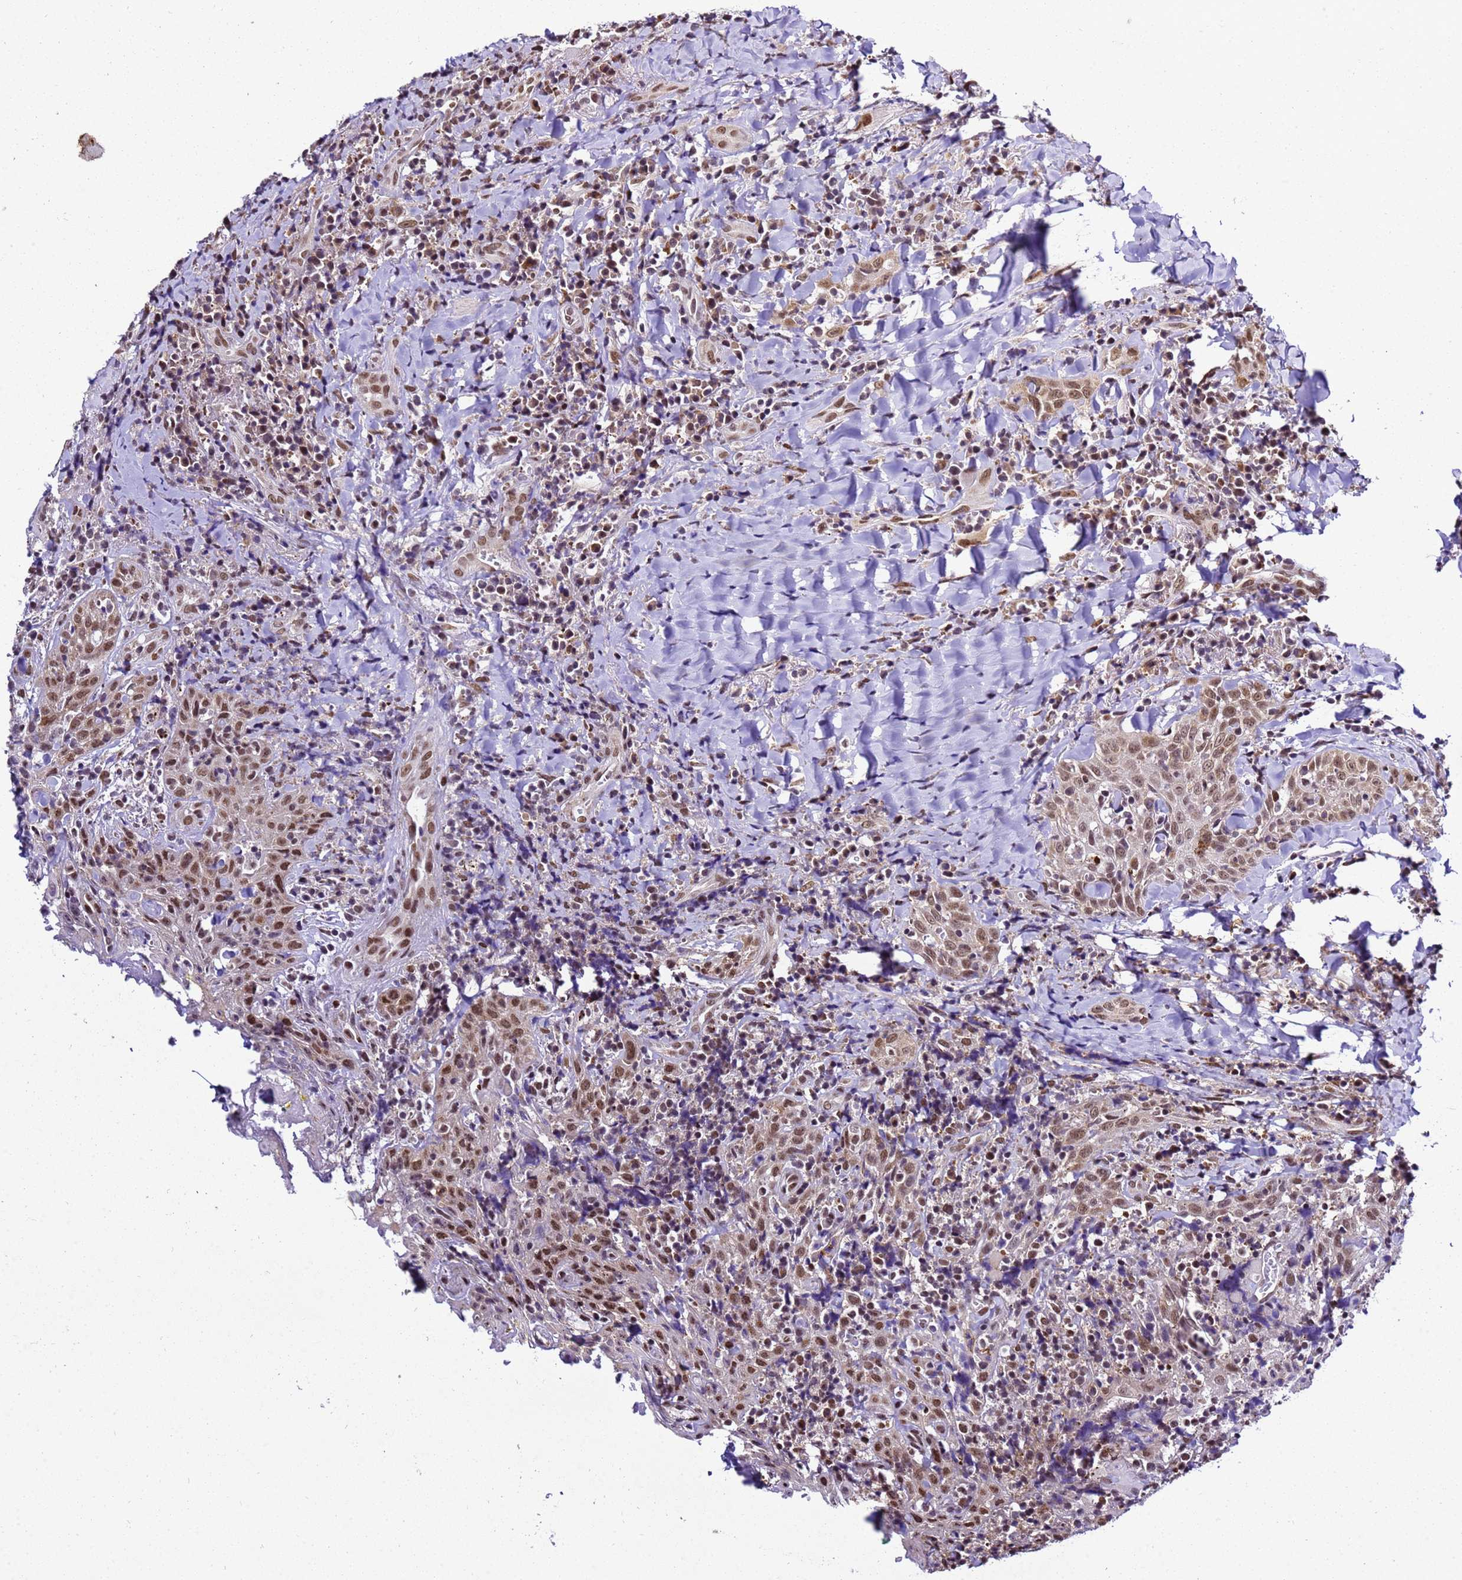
{"staining": {"intensity": "moderate", "quantity": ">75%", "location": "nuclear"}, "tissue": "head and neck cancer", "cell_type": "Tumor cells", "image_type": "cancer", "snomed": [{"axis": "morphology", "description": "Squamous cell carcinoma, NOS"}, {"axis": "topography", "description": "Head-Neck"}], "caption": "DAB (3,3'-diaminobenzidine) immunohistochemical staining of human head and neck cancer exhibits moderate nuclear protein expression in approximately >75% of tumor cells.", "gene": "SMN1", "patient": {"sex": "female", "age": 70}}